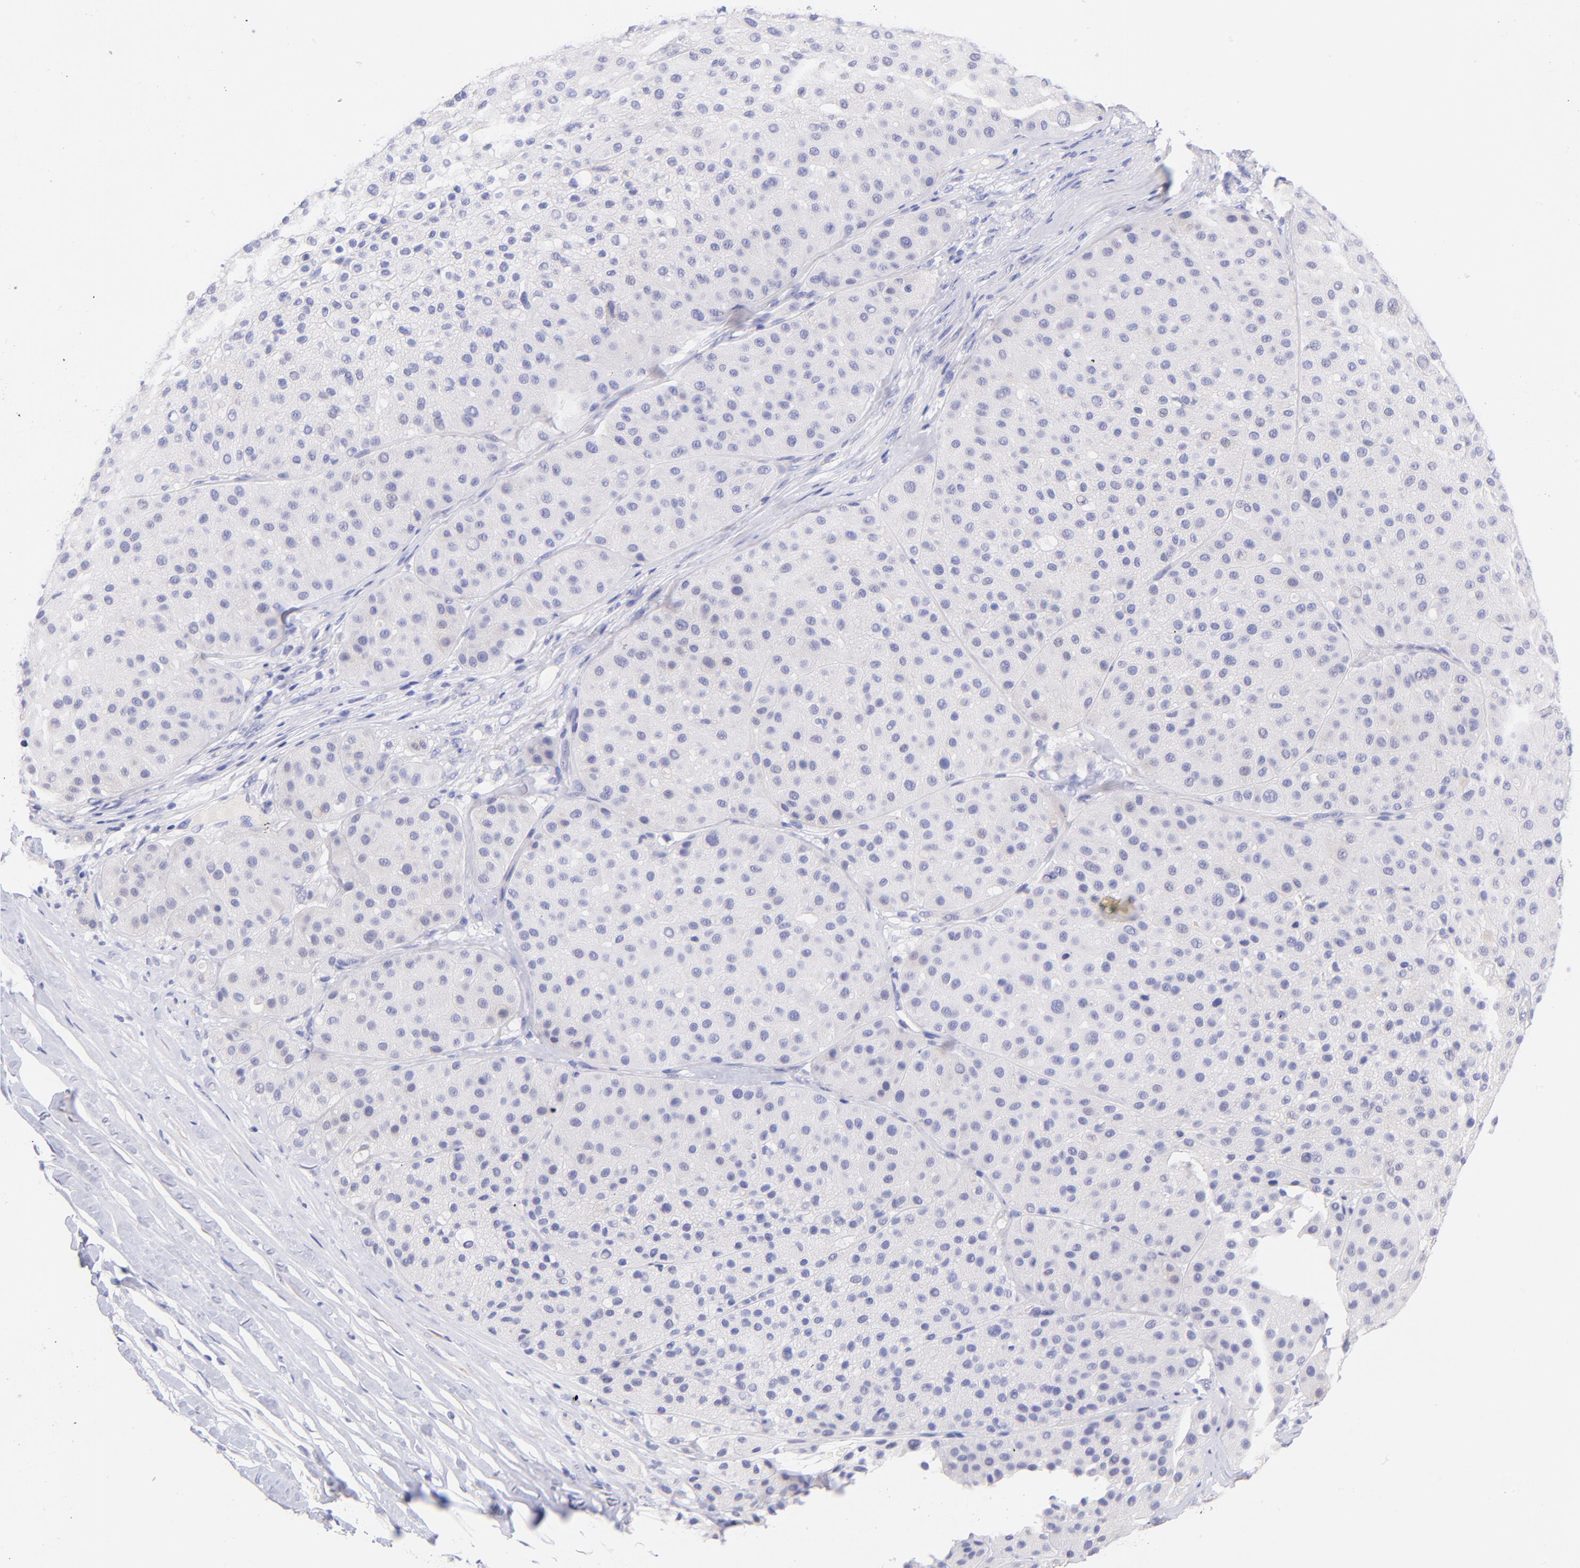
{"staining": {"intensity": "negative", "quantity": "none", "location": "none"}, "tissue": "melanoma", "cell_type": "Tumor cells", "image_type": "cancer", "snomed": [{"axis": "morphology", "description": "Normal tissue, NOS"}, {"axis": "morphology", "description": "Malignant melanoma, Metastatic site"}, {"axis": "topography", "description": "Skin"}], "caption": "Immunohistochemistry of human malignant melanoma (metastatic site) demonstrates no expression in tumor cells. (DAB immunohistochemistry (IHC) with hematoxylin counter stain).", "gene": "RAB3B", "patient": {"sex": "male", "age": 41}}